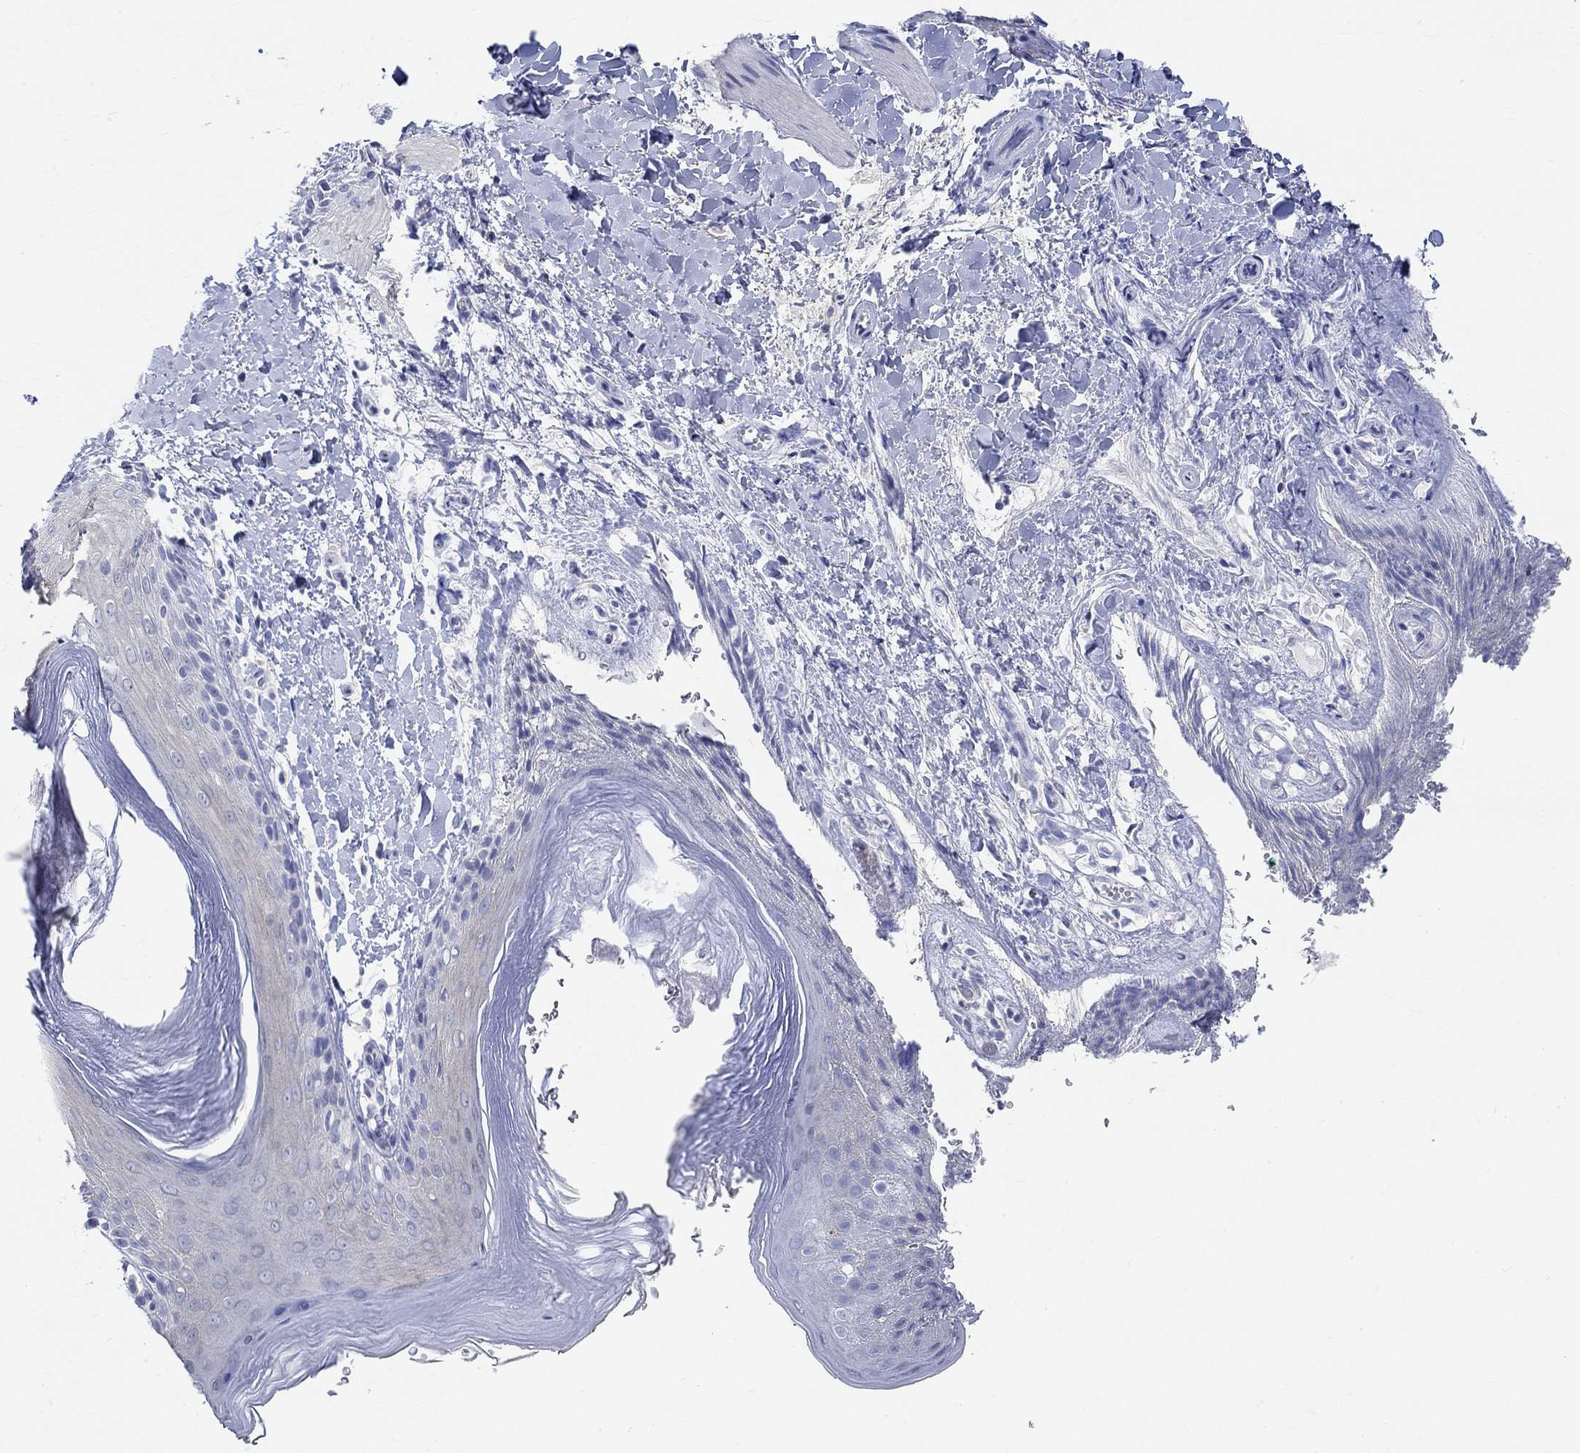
{"staining": {"intensity": "negative", "quantity": "none", "location": "none"}, "tissue": "skin", "cell_type": "Epidermal cells", "image_type": "normal", "snomed": [{"axis": "morphology", "description": "Normal tissue, NOS"}, {"axis": "topography", "description": "Anal"}], "caption": "A high-resolution photomicrograph shows immunohistochemistry (IHC) staining of benign skin, which shows no significant staining in epidermal cells.", "gene": "NAV3", "patient": {"sex": "male", "age": 36}}